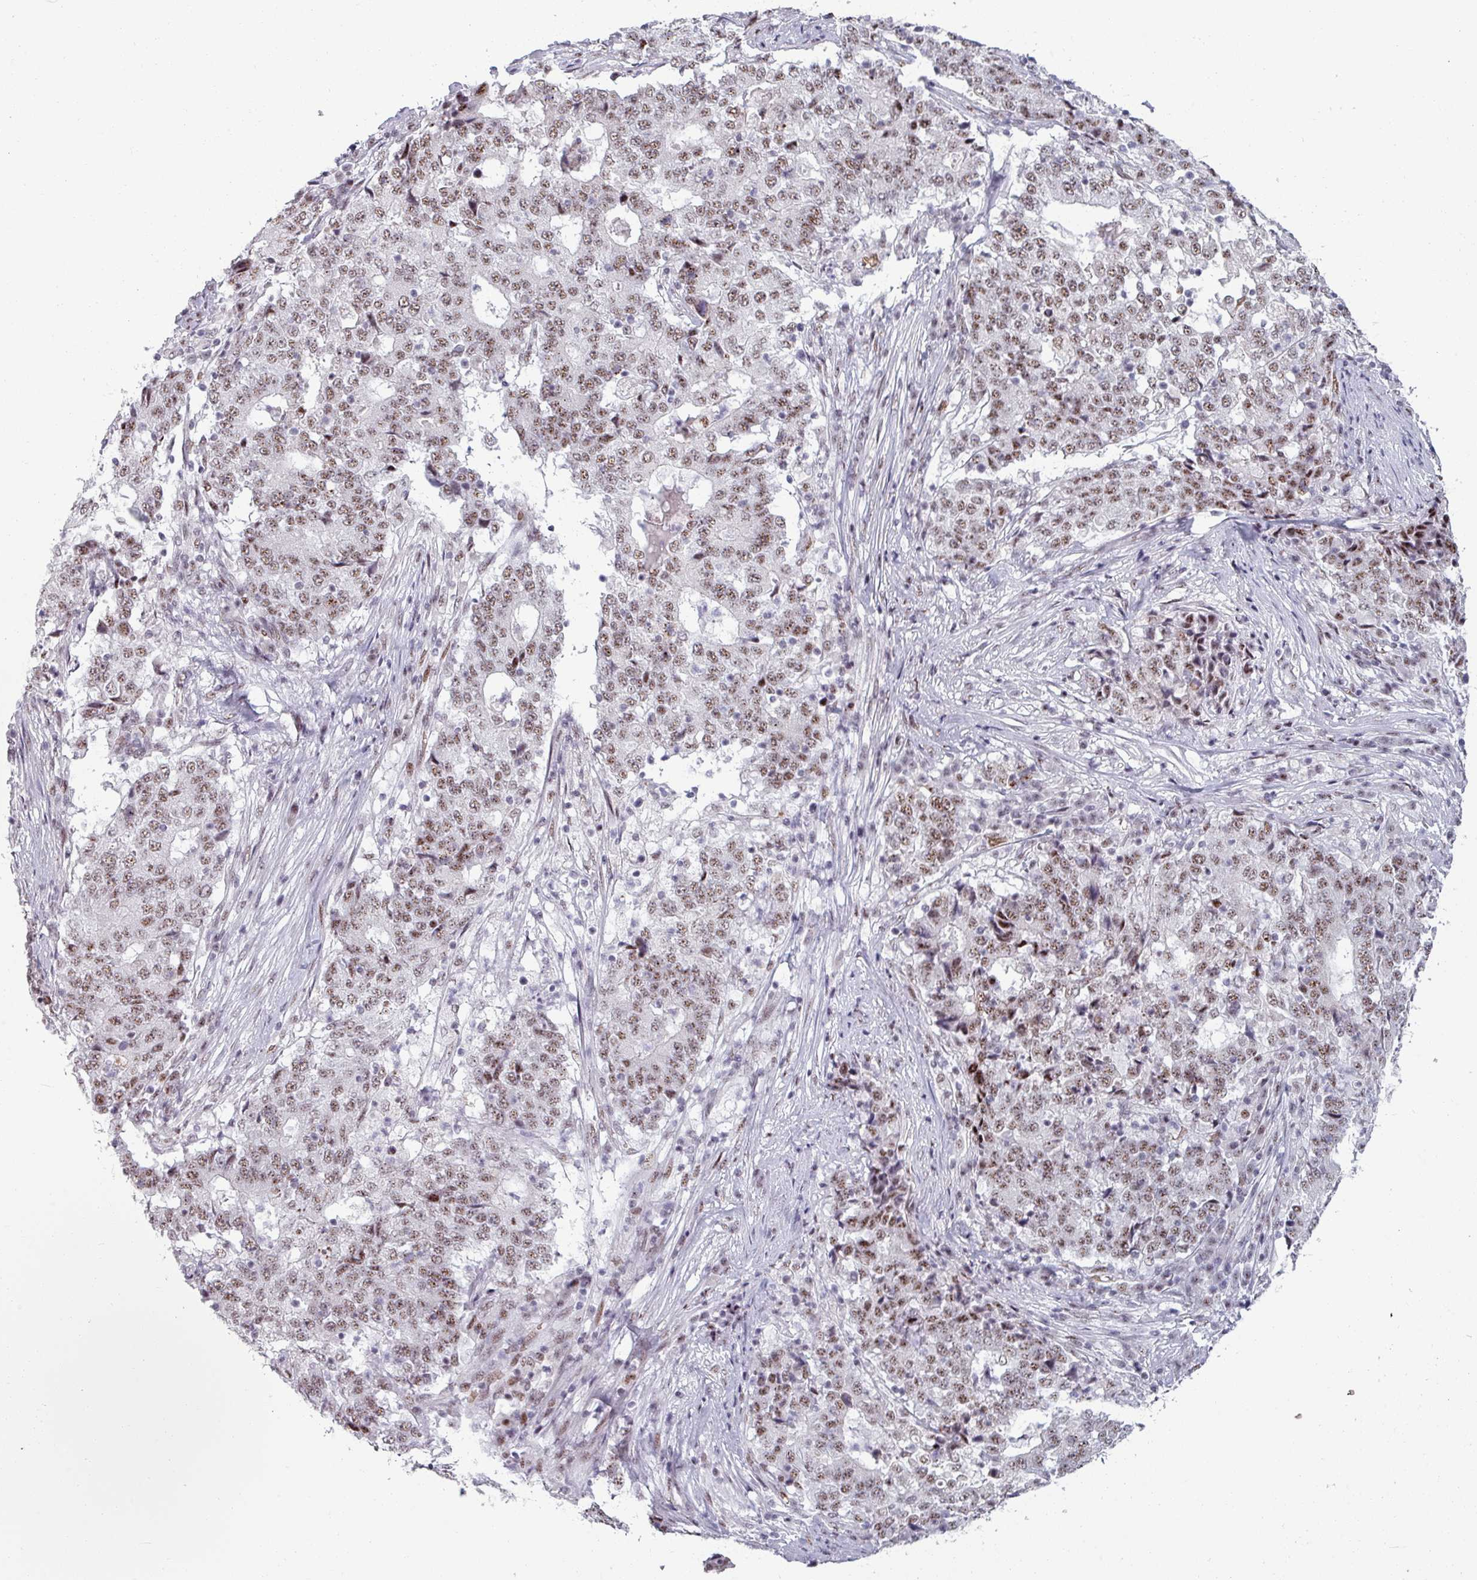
{"staining": {"intensity": "moderate", "quantity": ">75%", "location": "nuclear"}, "tissue": "stomach cancer", "cell_type": "Tumor cells", "image_type": "cancer", "snomed": [{"axis": "morphology", "description": "Adenocarcinoma, NOS"}, {"axis": "topography", "description": "Stomach"}], "caption": "This photomicrograph shows stomach cancer (adenocarcinoma) stained with IHC to label a protein in brown. The nuclear of tumor cells show moderate positivity for the protein. Nuclei are counter-stained blue.", "gene": "NCOR1", "patient": {"sex": "male", "age": 59}}